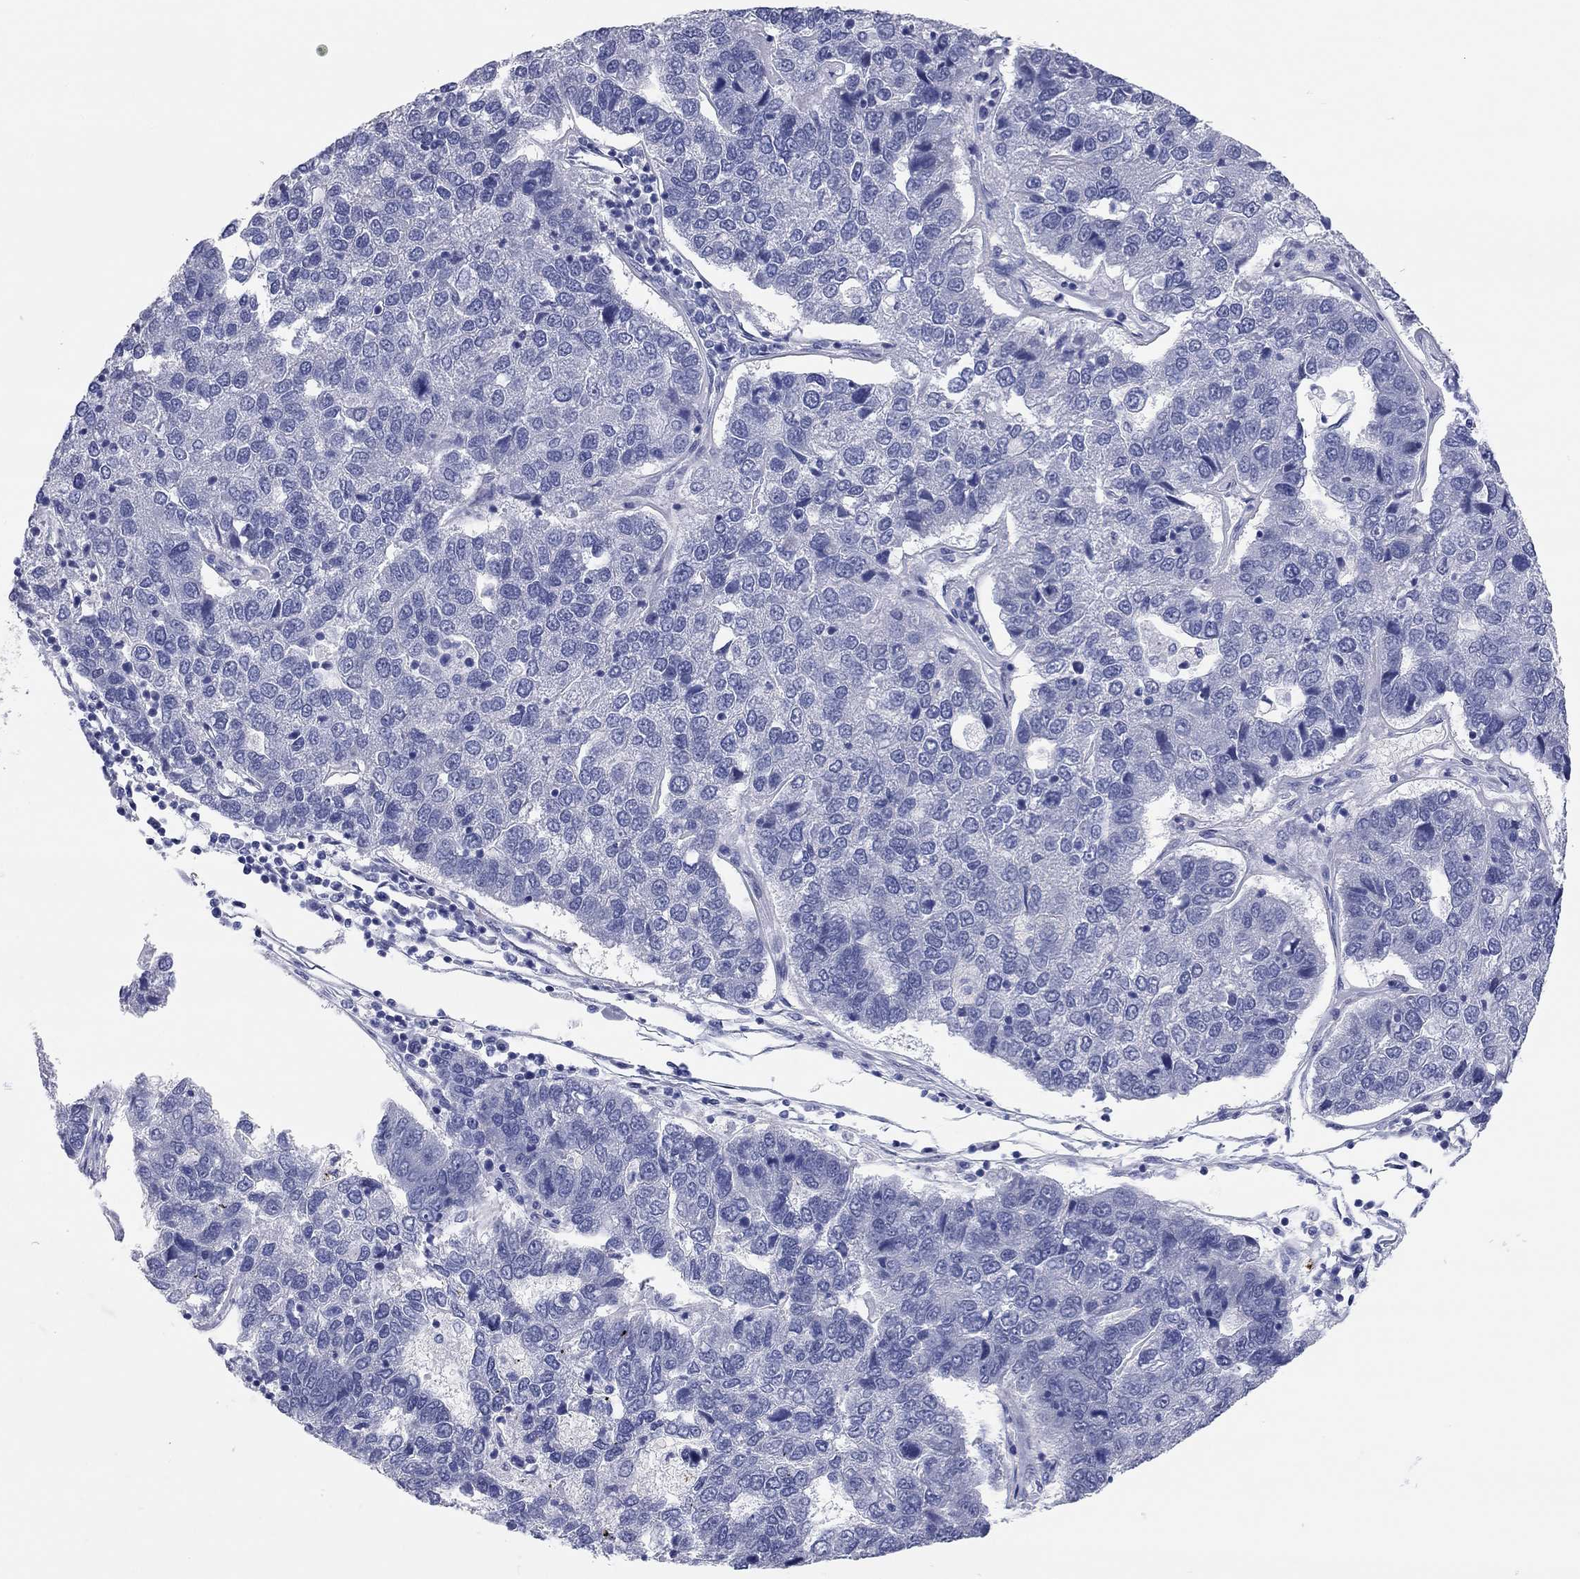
{"staining": {"intensity": "negative", "quantity": "none", "location": "none"}, "tissue": "pancreatic cancer", "cell_type": "Tumor cells", "image_type": "cancer", "snomed": [{"axis": "morphology", "description": "Adenocarcinoma, NOS"}, {"axis": "topography", "description": "Pancreas"}], "caption": "This is an IHC image of human pancreatic cancer (adenocarcinoma). There is no positivity in tumor cells.", "gene": "TMEM221", "patient": {"sex": "female", "age": 61}}